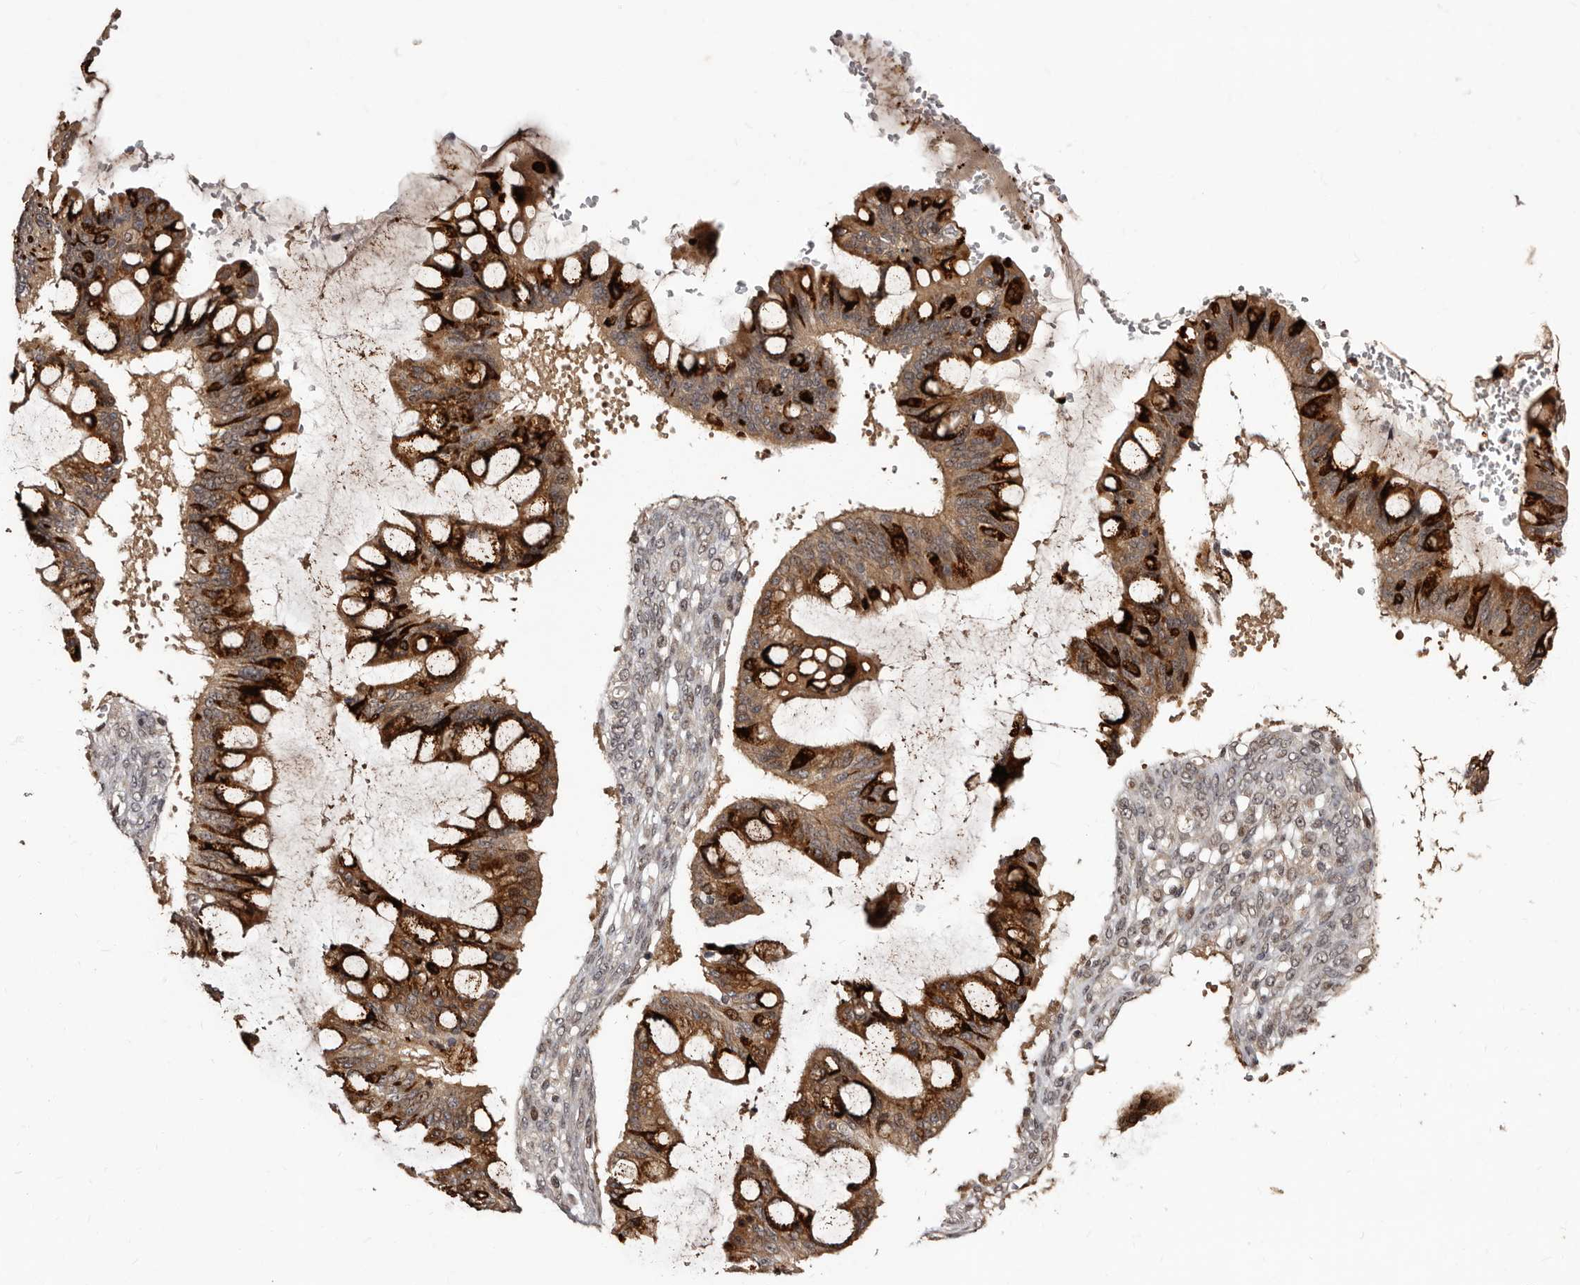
{"staining": {"intensity": "strong", "quantity": ">75%", "location": "cytoplasmic/membranous"}, "tissue": "ovarian cancer", "cell_type": "Tumor cells", "image_type": "cancer", "snomed": [{"axis": "morphology", "description": "Cystadenocarcinoma, mucinous, NOS"}, {"axis": "topography", "description": "Ovary"}], "caption": "Mucinous cystadenocarcinoma (ovarian) stained with immunohistochemistry (IHC) displays strong cytoplasmic/membranous staining in about >75% of tumor cells. (DAB (3,3'-diaminobenzidine) IHC, brown staining for protein, blue staining for nuclei).", "gene": "TBC1D22B", "patient": {"sex": "female", "age": 73}}